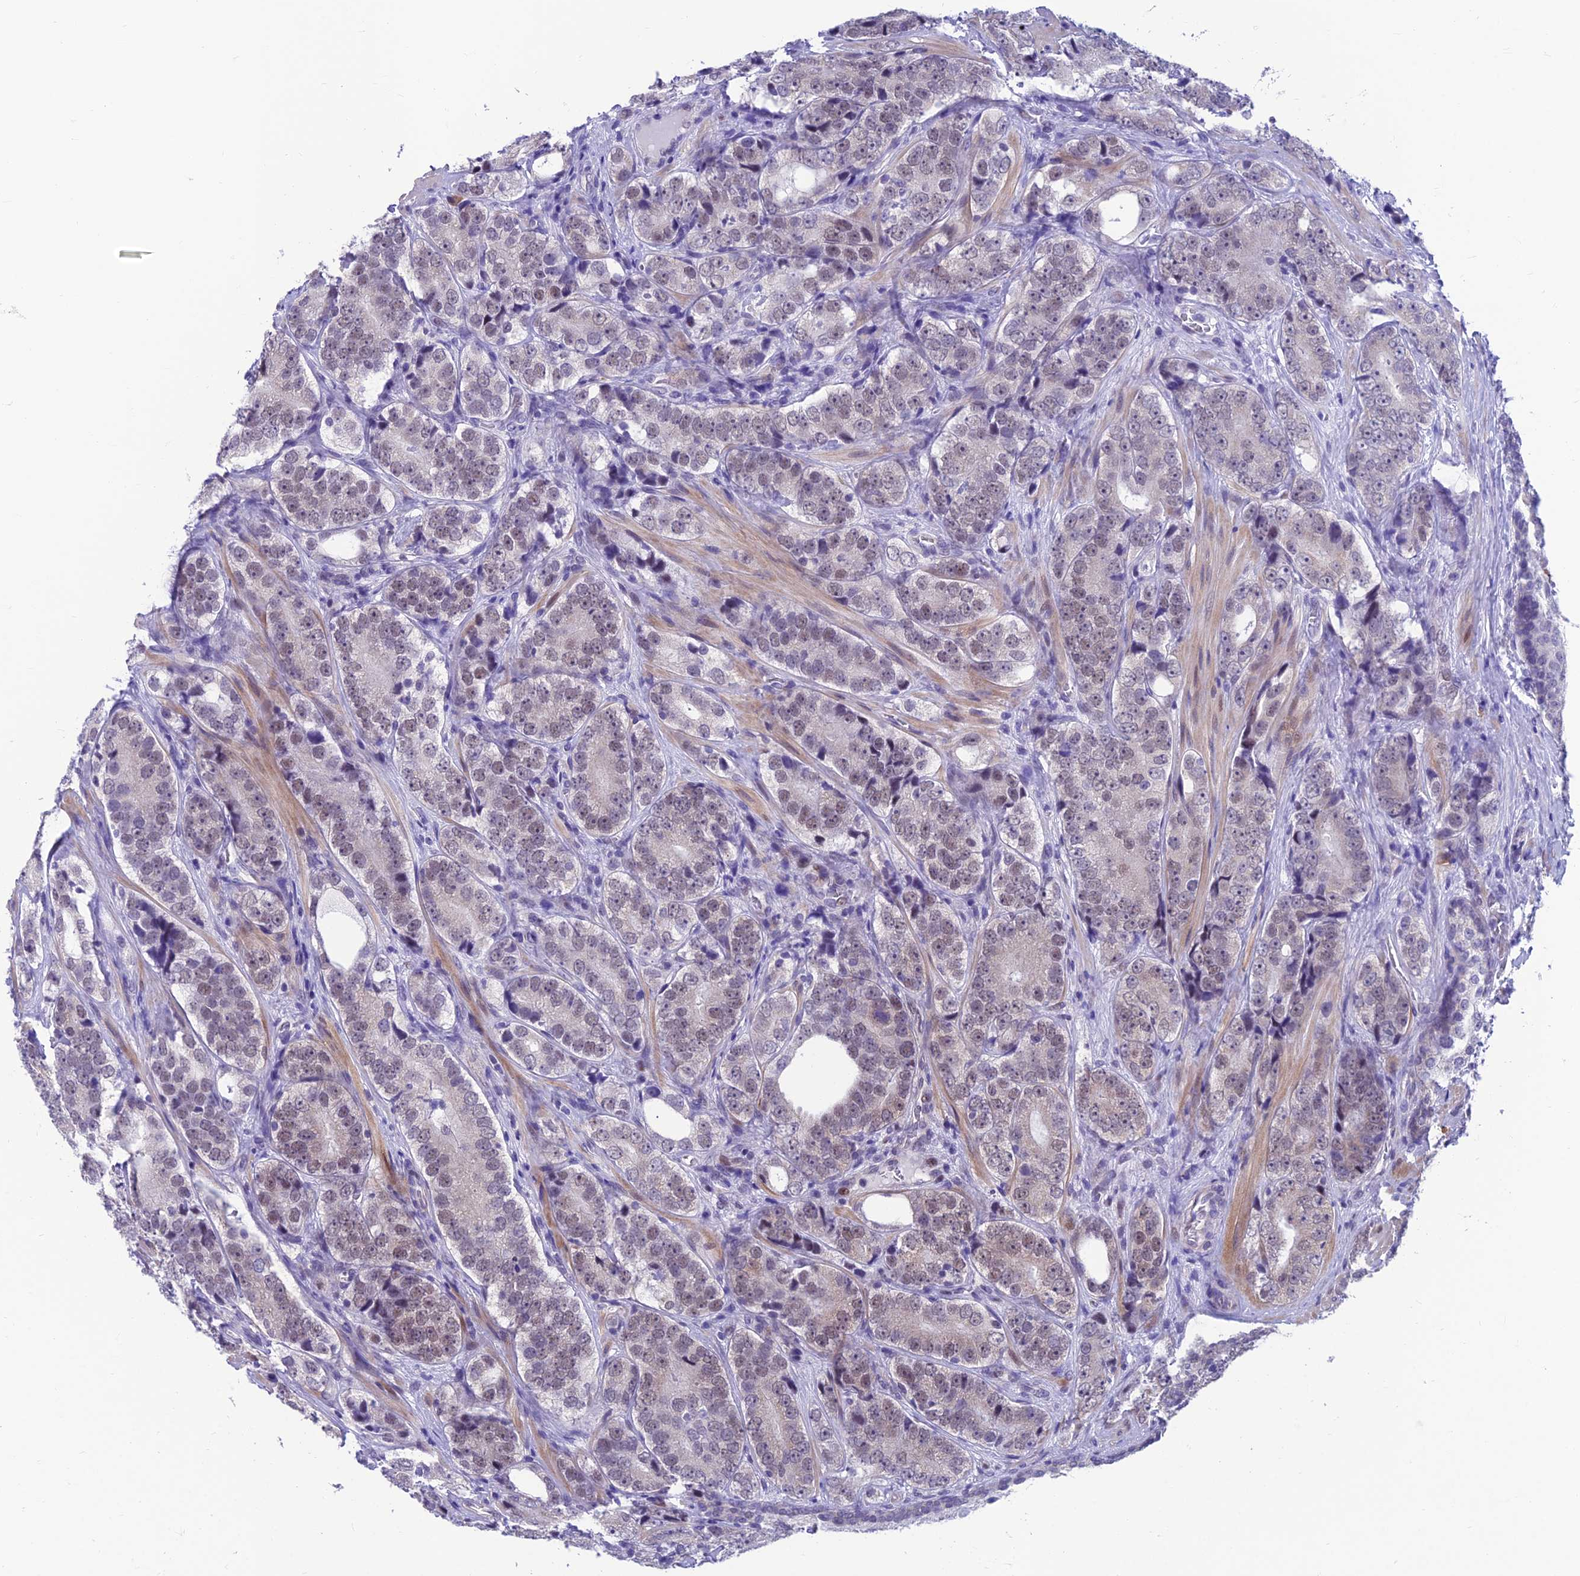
{"staining": {"intensity": "weak", "quantity": "<25%", "location": "nuclear"}, "tissue": "prostate cancer", "cell_type": "Tumor cells", "image_type": "cancer", "snomed": [{"axis": "morphology", "description": "Adenocarcinoma, High grade"}, {"axis": "topography", "description": "Prostate"}], "caption": "Adenocarcinoma (high-grade) (prostate) stained for a protein using immunohistochemistry shows no expression tumor cells.", "gene": "KIAA1191", "patient": {"sex": "male", "age": 56}}